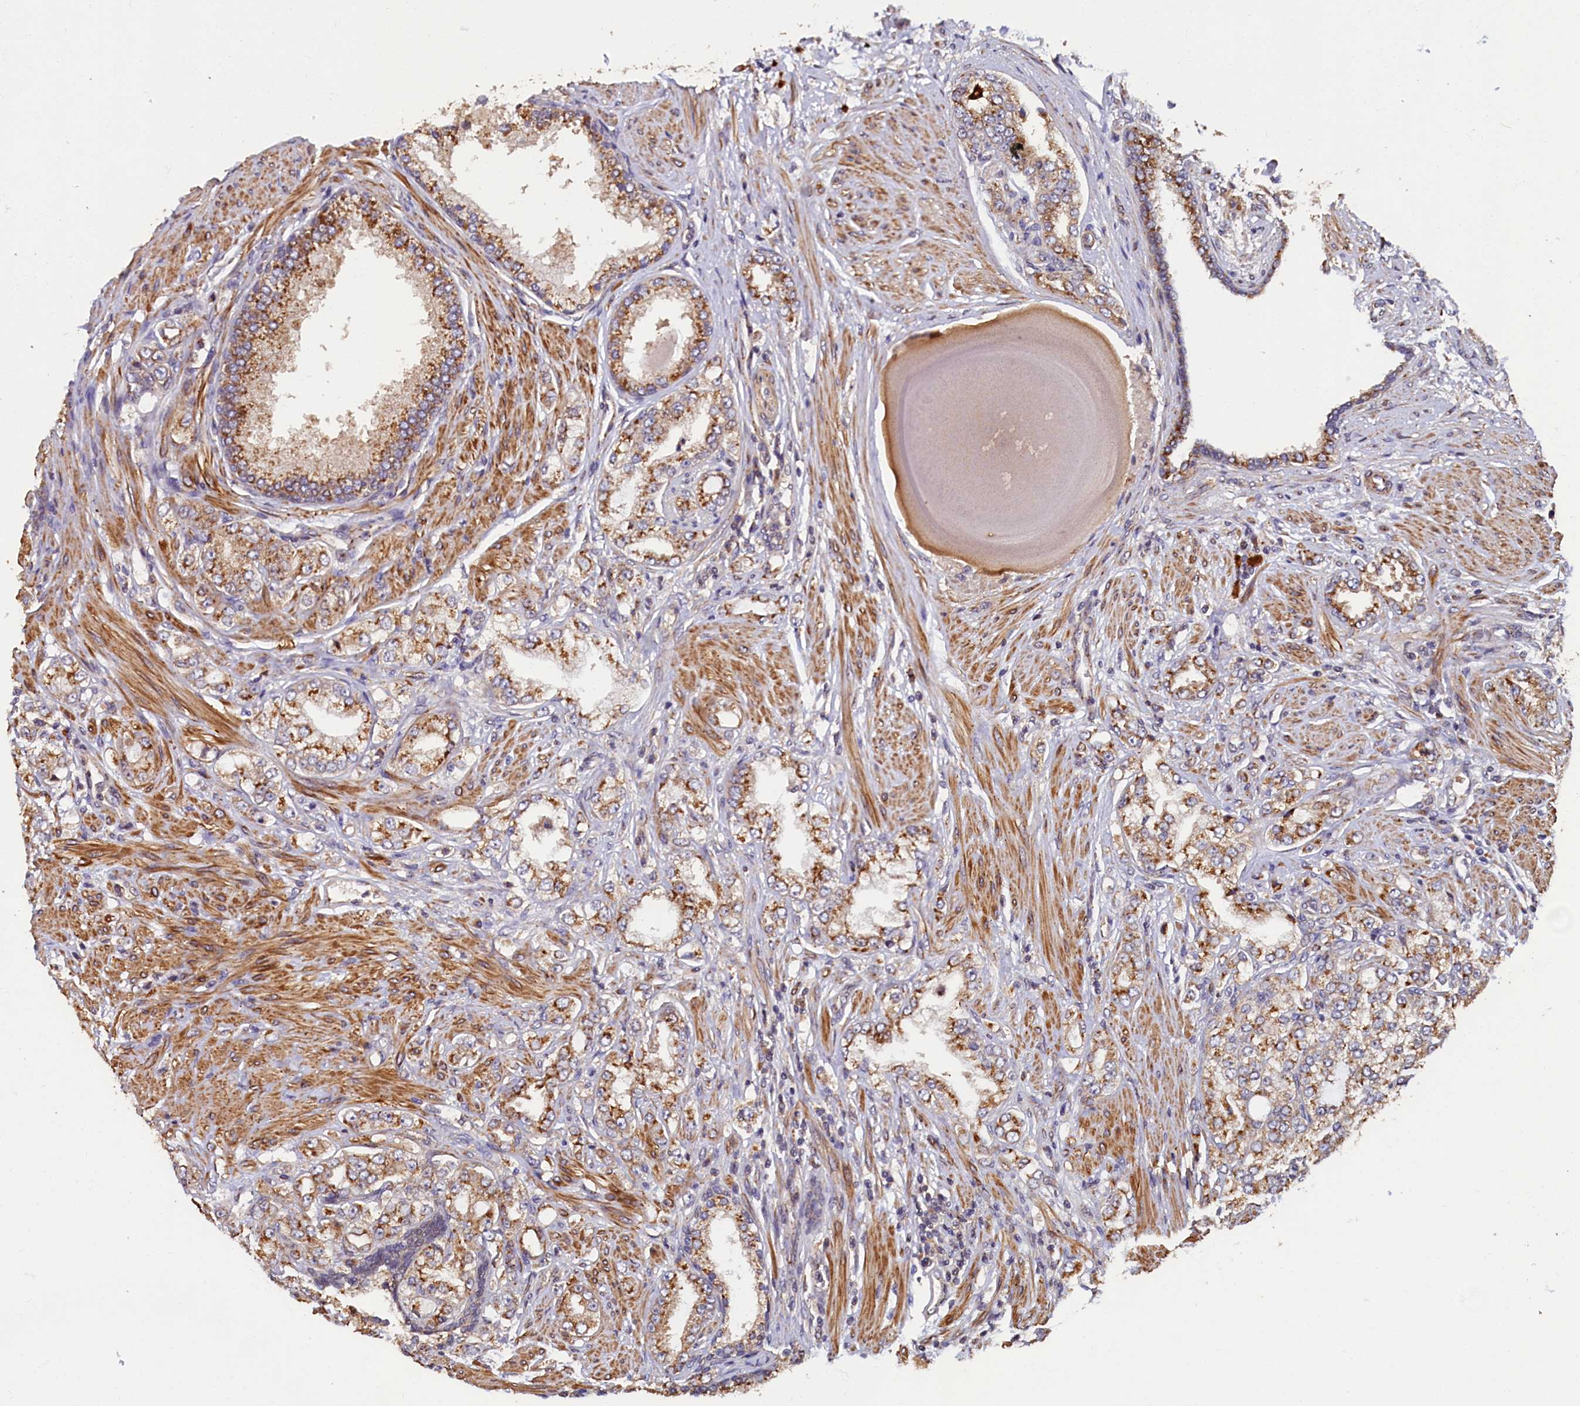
{"staining": {"intensity": "moderate", "quantity": ">75%", "location": "cytoplasmic/membranous"}, "tissue": "prostate cancer", "cell_type": "Tumor cells", "image_type": "cancer", "snomed": [{"axis": "morphology", "description": "Adenocarcinoma, High grade"}, {"axis": "topography", "description": "Prostate"}], "caption": "High-magnification brightfield microscopy of prostate cancer (adenocarcinoma (high-grade)) stained with DAB (3,3'-diaminobenzidine) (brown) and counterstained with hematoxylin (blue). tumor cells exhibit moderate cytoplasmic/membranous positivity is seen in approximately>75% of cells.", "gene": "TMEM181", "patient": {"sex": "male", "age": 64}}